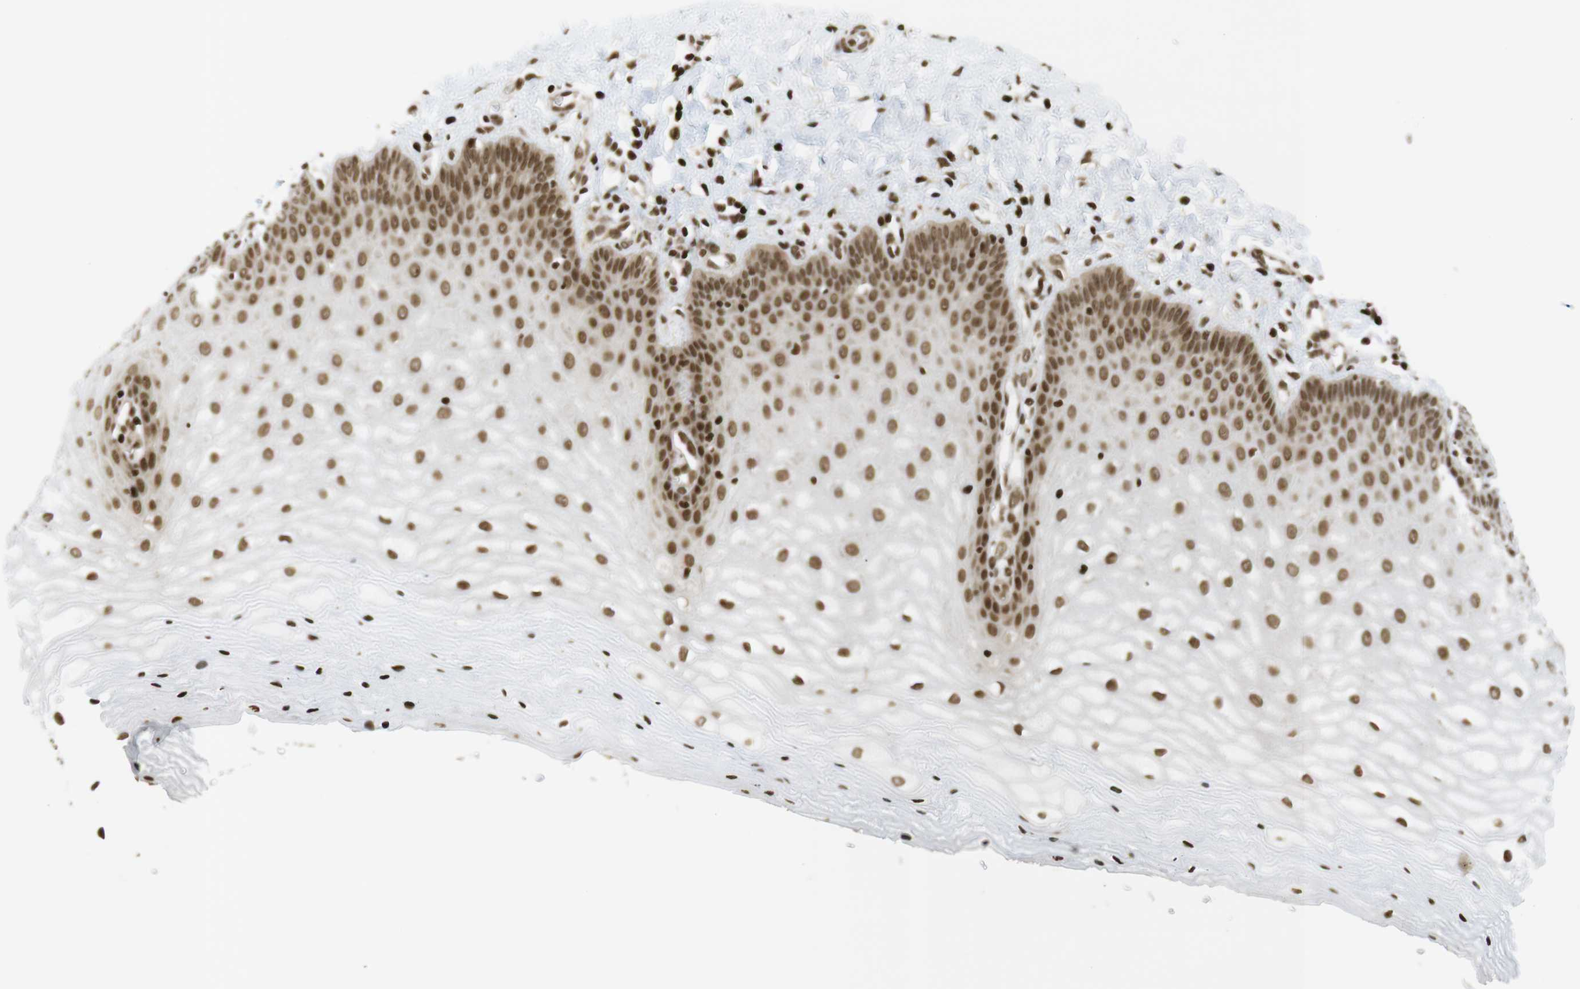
{"staining": {"intensity": "moderate", "quantity": ">75%", "location": "nuclear"}, "tissue": "cervix", "cell_type": "Squamous epithelial cells", "image_type": "normal", "snomed": [{"axis": "morphology", "description": "Normal tissue, NOS"}, {"axis": "topography", "description": "Cervix"}], "caption": "Brown immunohistochemical staining in benign cervix exhibits moderate nuclear positivity in about >75% of squamous epithelial cells. (DAB (3,3'-diaminobenzidine) IHC, brown staining for protein, blue staining for nuclei).", "gene": "RUVBL2", "patient": {"sex": "female", "age": 55}}